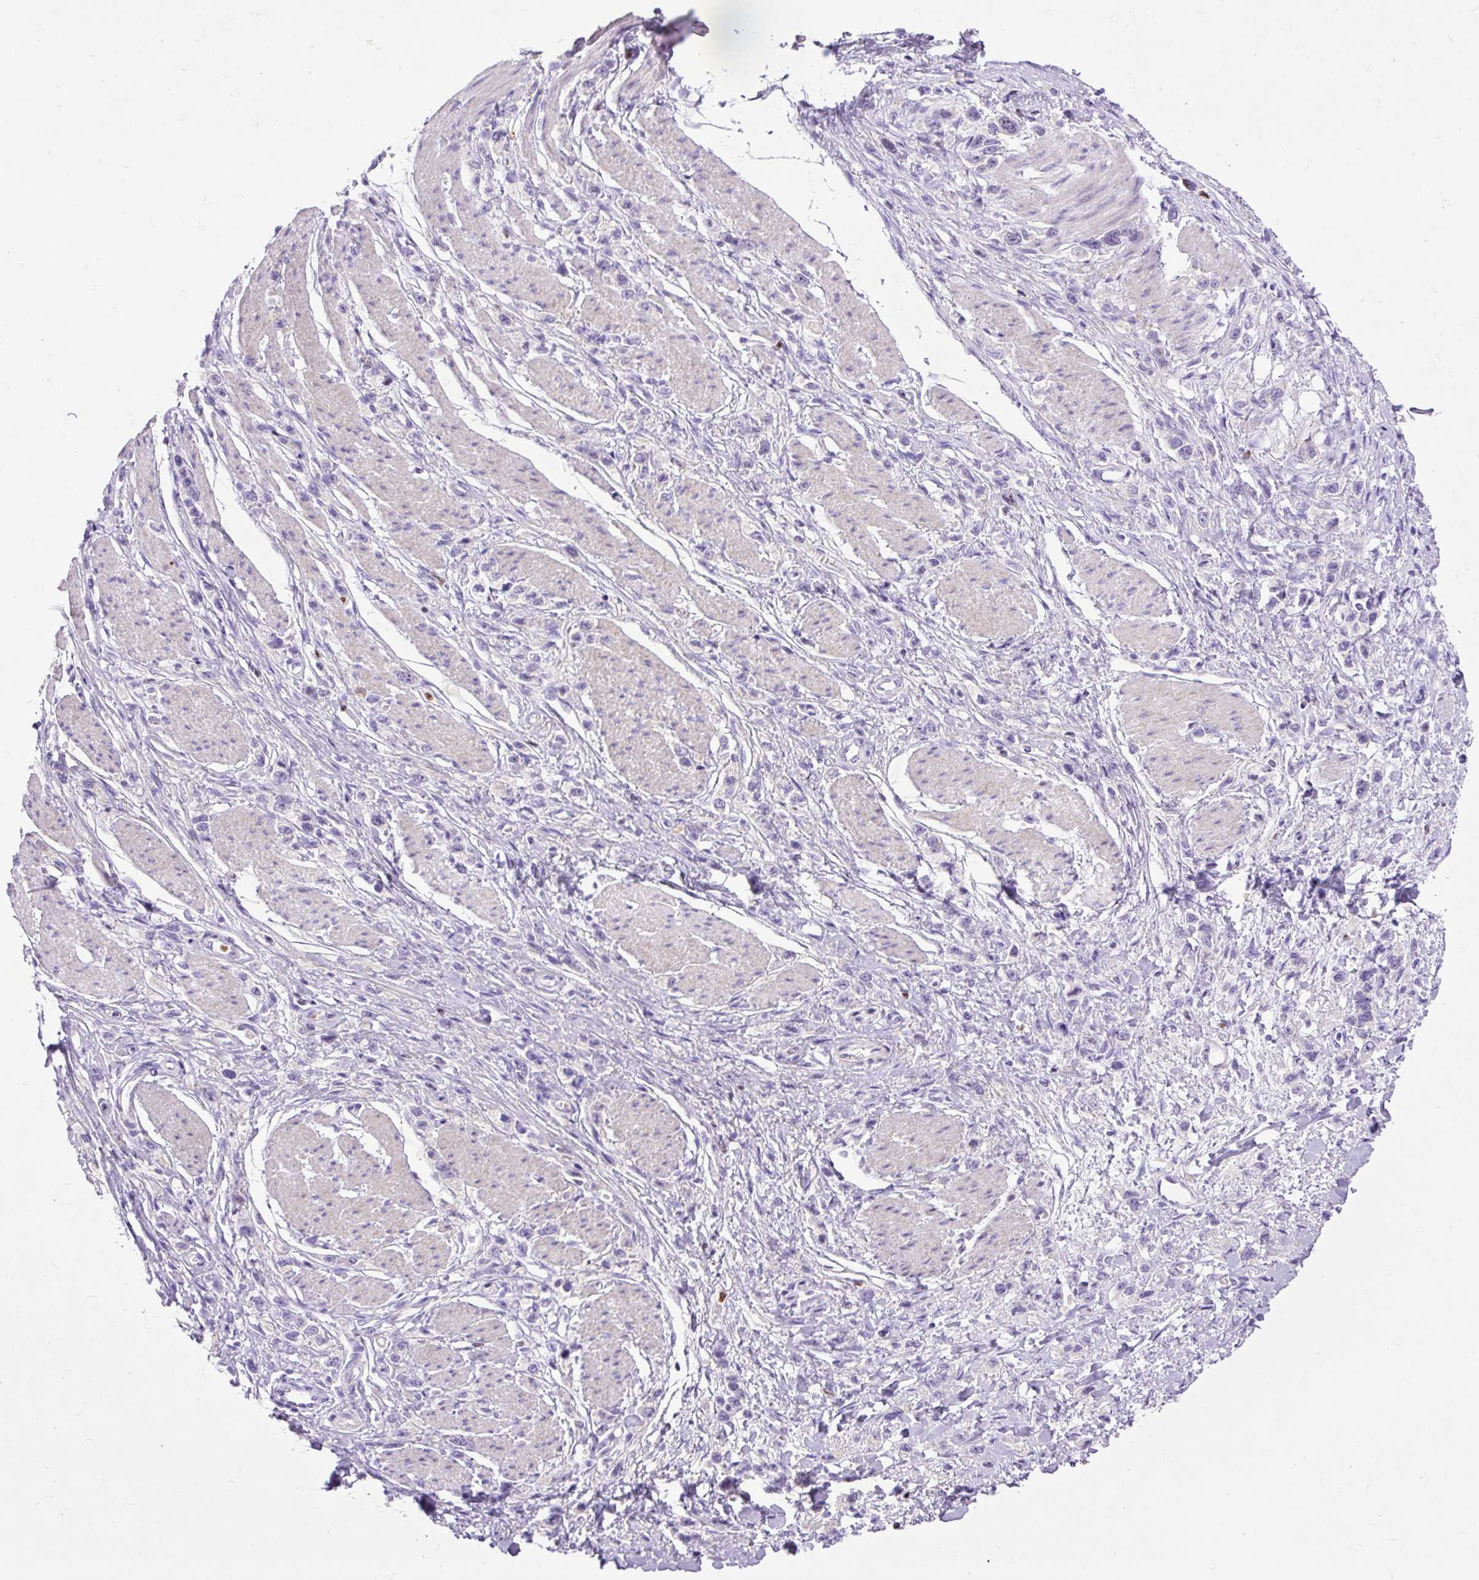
{"staining": {"intensity": "negative", "quantity": "none", "location": "none"}, "tissue": "stomach cancer", "cell_type": "Tumor cells", "image_type": "cancer", "snomed": [{"axis": "morphology", "description": "Adenocarcinoma, NOS"}, {"axis": "topography", "description": "Stomach"}], "caption": "Micrograph shows no protein expression in tumor cells of stomach cancer (adenocarcinoma) tissue. (Stains: DAB (3,3'-diaminobenzidine) IHC with hematoxylin counter stain, Microscopy: brightfield microscopy at high magnification).", "gene": "SPC24", "patient": {"sex": "female", "age": 65}}